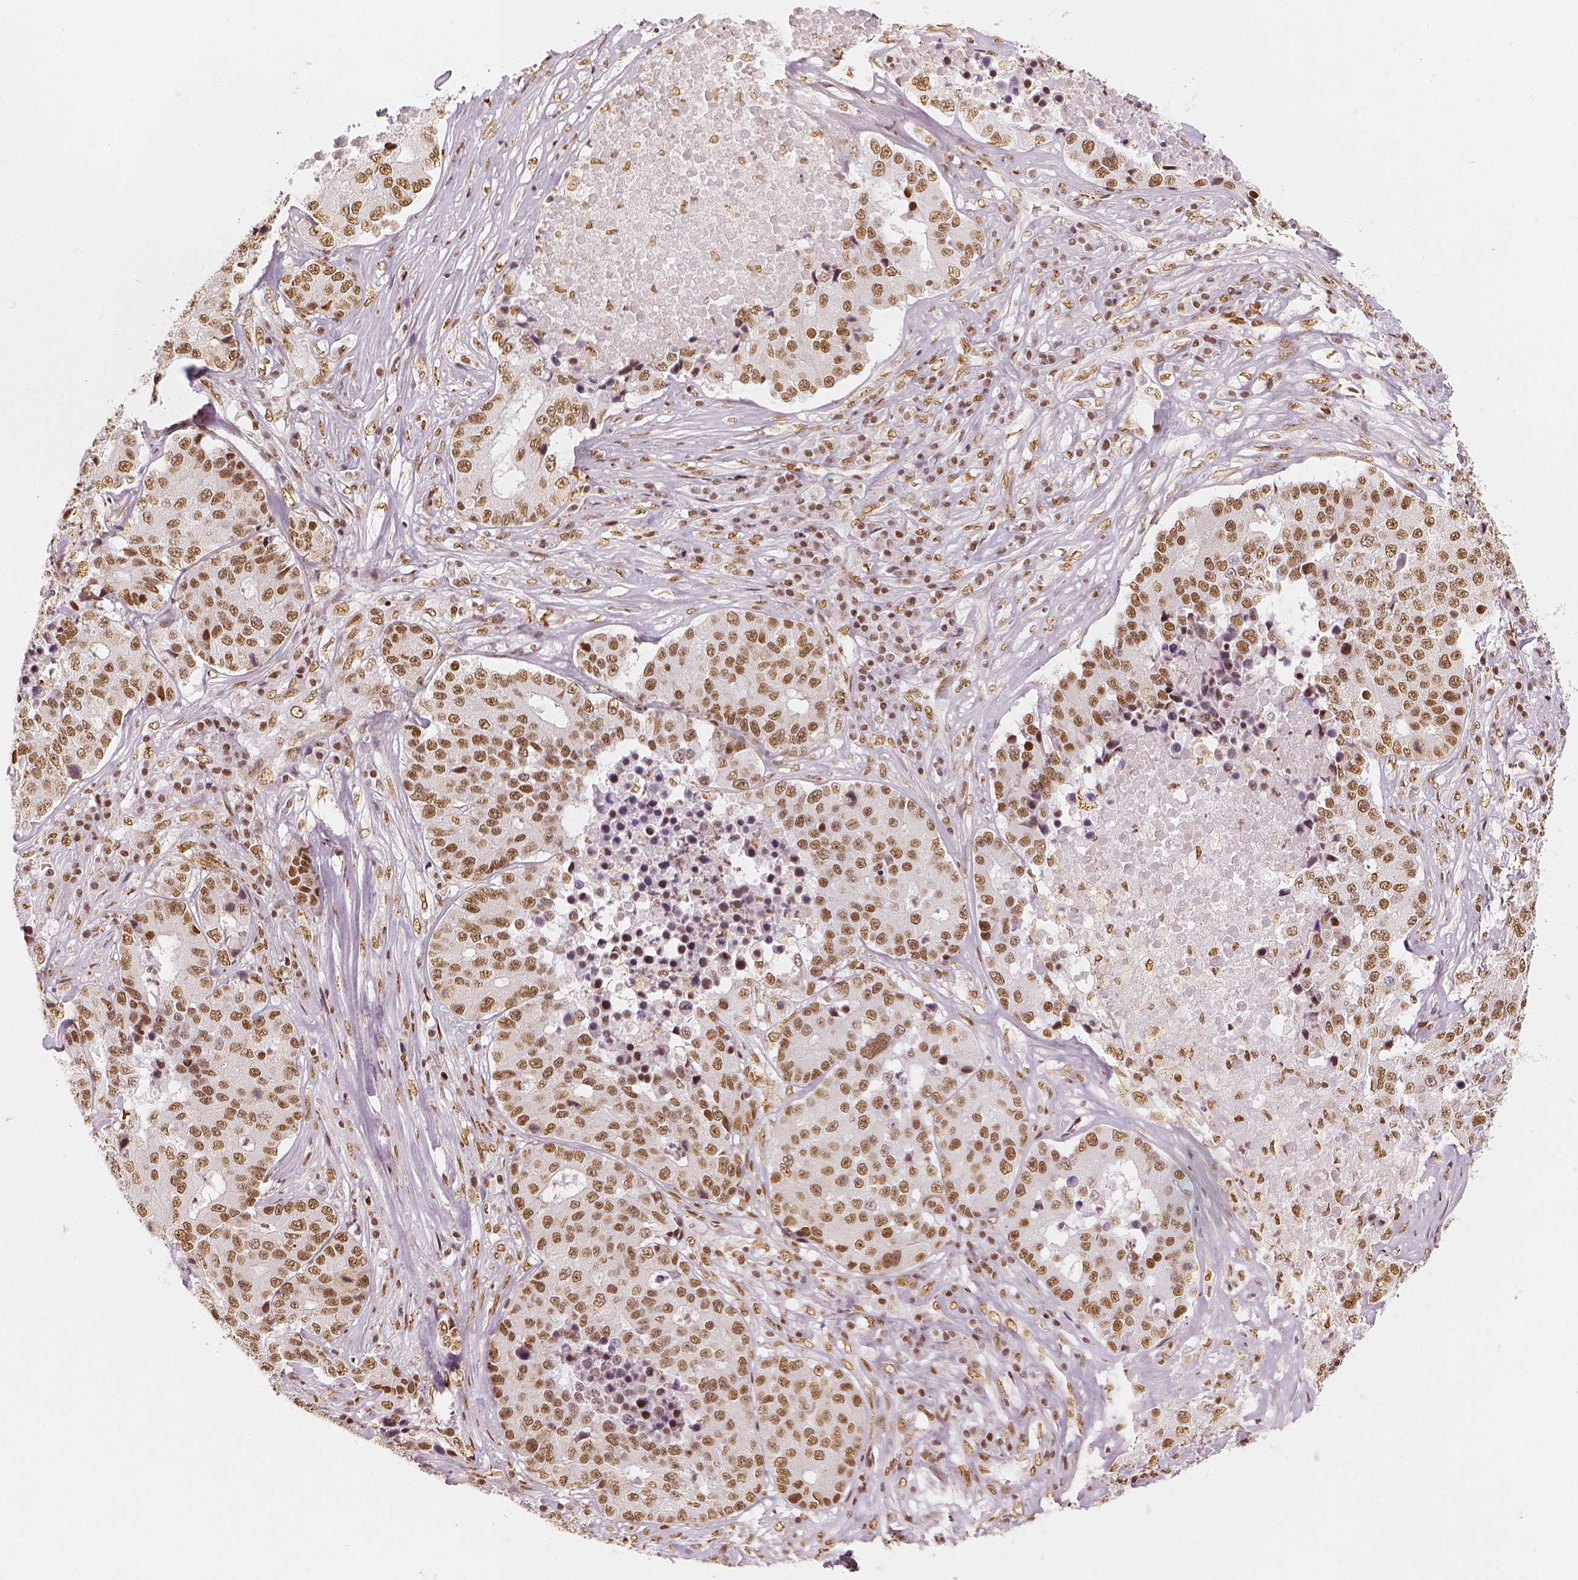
{"staining": {"intensity": "moderate", "quantity": ">75%", "location": "nuclear"}, "tissue": "stomach cancer", "cell_type": "Tumor cells", "image_type": "cancer", "snomed": [{"axis": "morphology", "description": "Adenocarcinoma, NOS"}, {"axis": "topography", "description": "Stomach"}], "caption": "Stomach adenocarcinoma stained for a protein reveals moderate nuclear positivity in tumor cells.", "gene": "KDM5B", "patient": {"sex": "male", "age": 71}}